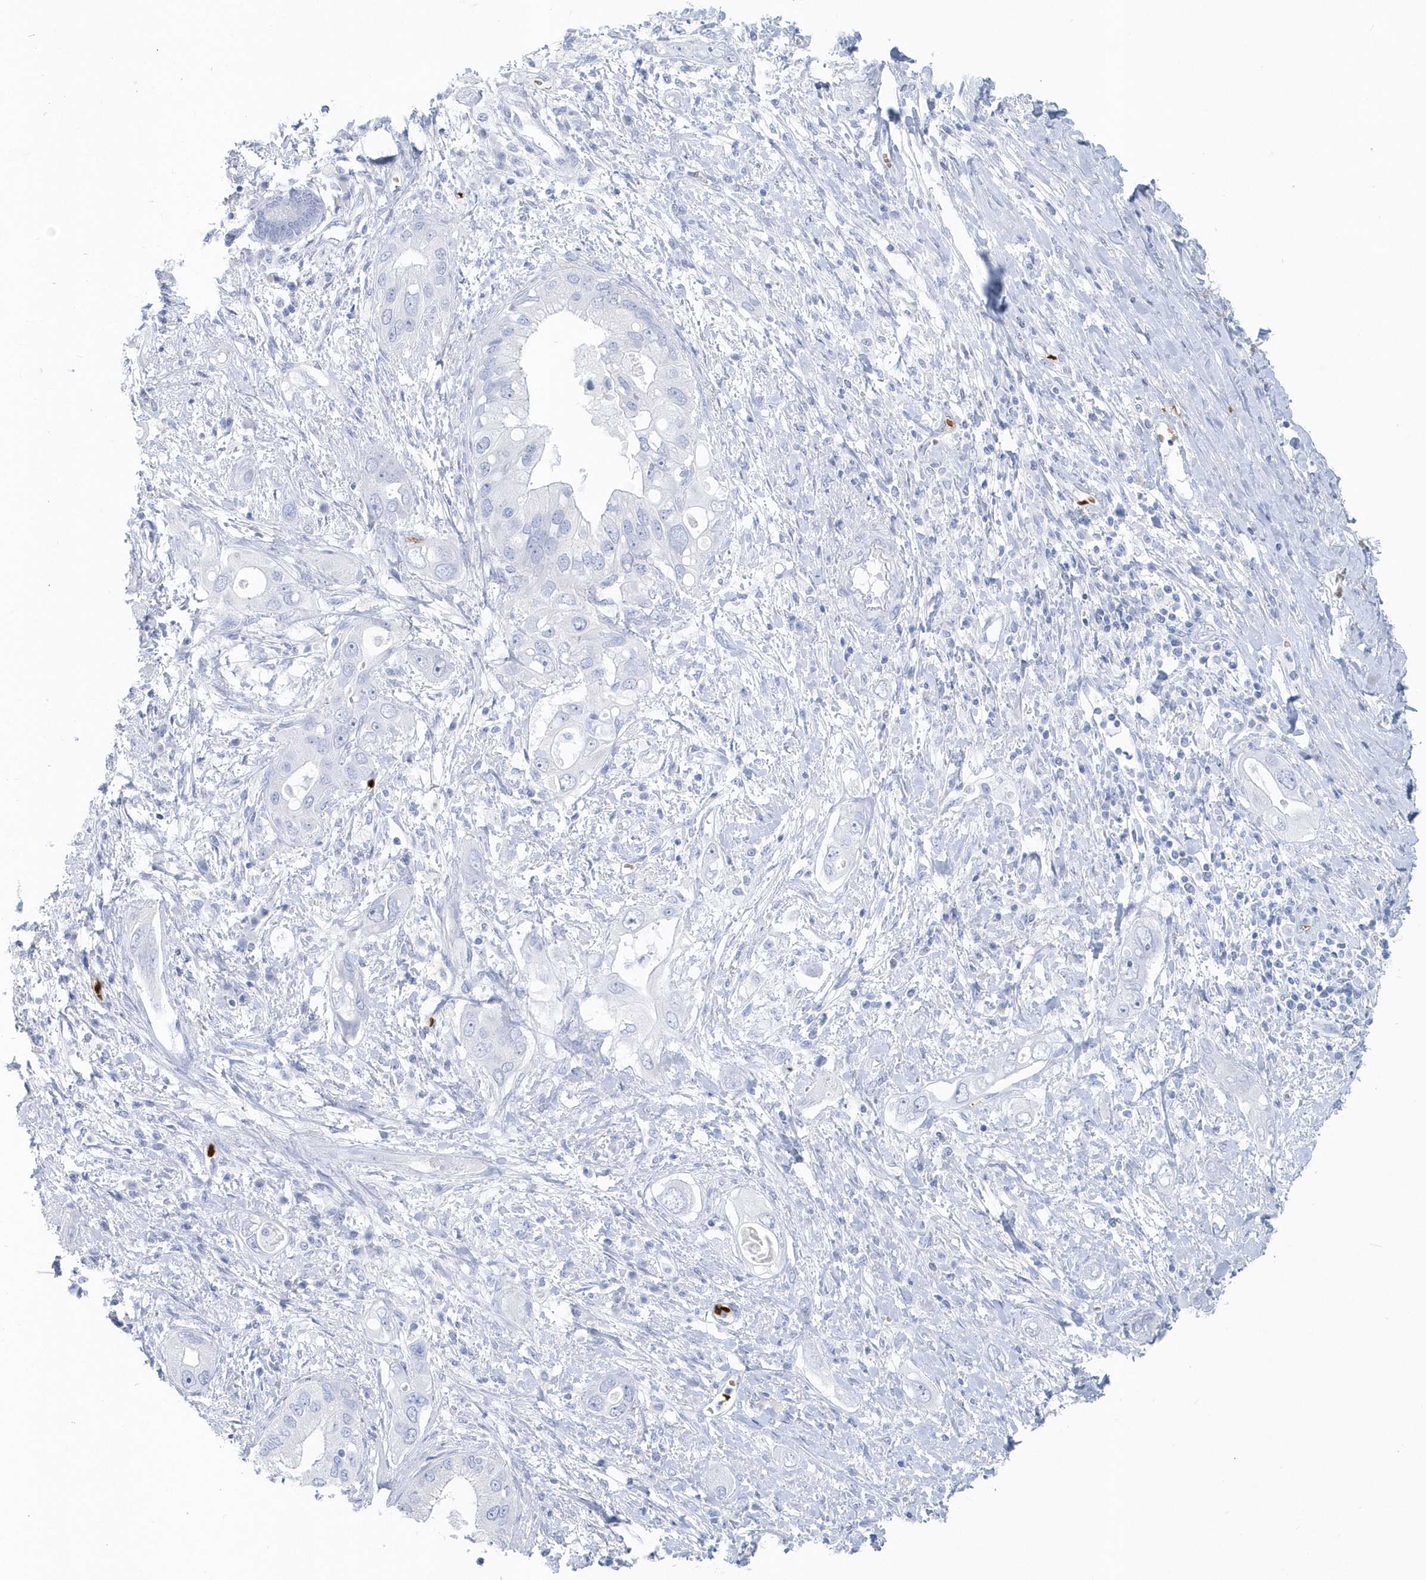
{"staining": {"intensity": "negative", "quantity": "none", "location": "none"}, "tissue": "pancreatic cancer", "cell_type": "Tumor cells", "image_type": "cancer", "snomed": [{"axis": "morphology", "description": "Inflammation, NOS"}, {"axis": "morphology", "description": "Adenocarcinoma, NOS"}, {"axis": "topography", "description": "Pancreas"}], "caption": "High magnification brightfield microscopy of pancreatic cancer (adenocarcinoma) stained with DAB (brown) and counterstained with hematoxylin (blue): tumor cells show no significant expression.", "gene": "HBA2", "patient": {"sex": "female", "age": 56}}